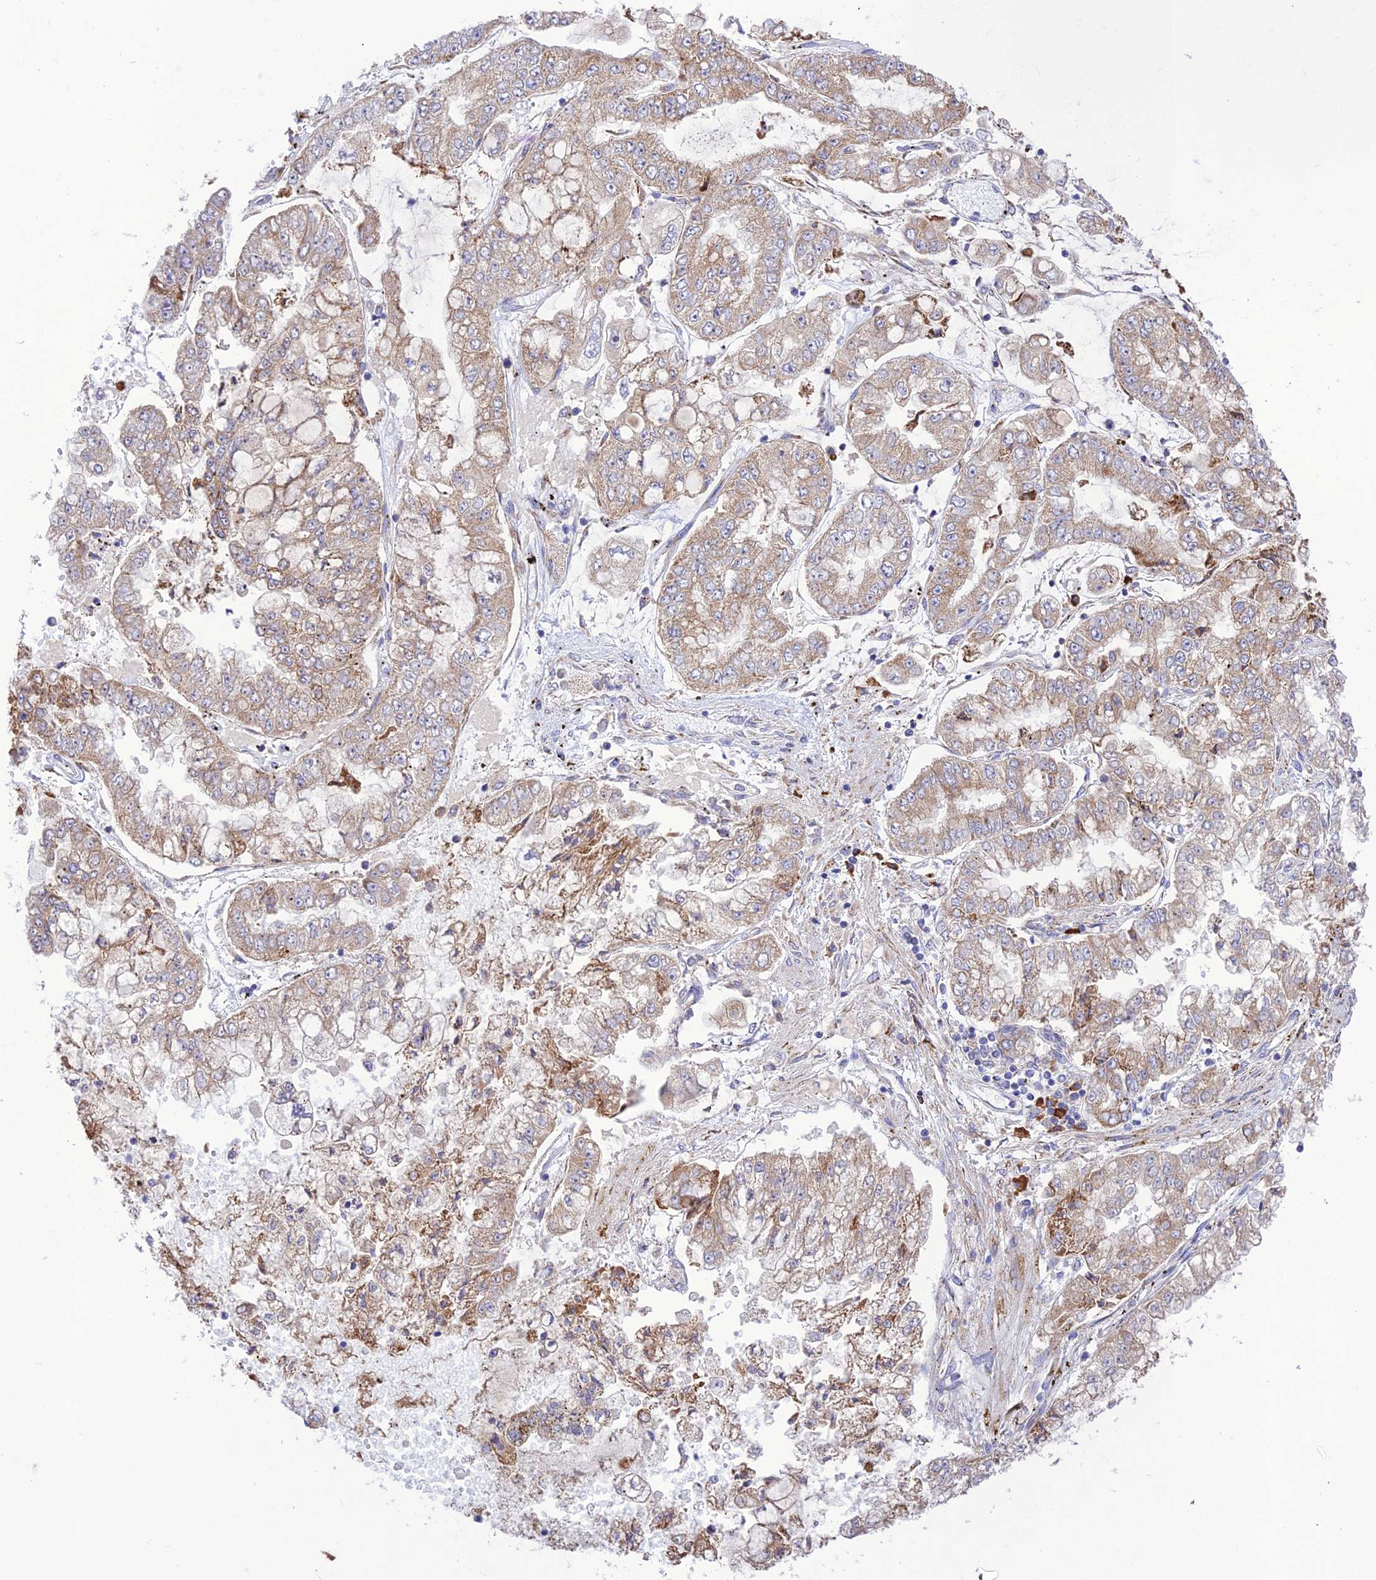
{"staining": {"intensity": "weak", "quantity": ">75%", "location": "cytoplasmic/membranous"}, "tissue": "stomach cancer", "cell_type": "Tumor cells", "image_type": "cancer", "snomed": [{"axis": "morphology", "description": "Adenocarcinoma, NOS"}, {"axis": "topography", "description": "Stomach"}], "caption": "IHC image of neoplastic tissue: human stomach adenocarcinoma stained using immunohistochemistry (IHC) displays low levels of weak protein expression localized specifically in the cytoplasmic/membranous of tumor cells, appearing as a cytoplasmic/membranous brown color.", "gene": "UAP1L1", "patient": {"sex": "male", "age": 76}}